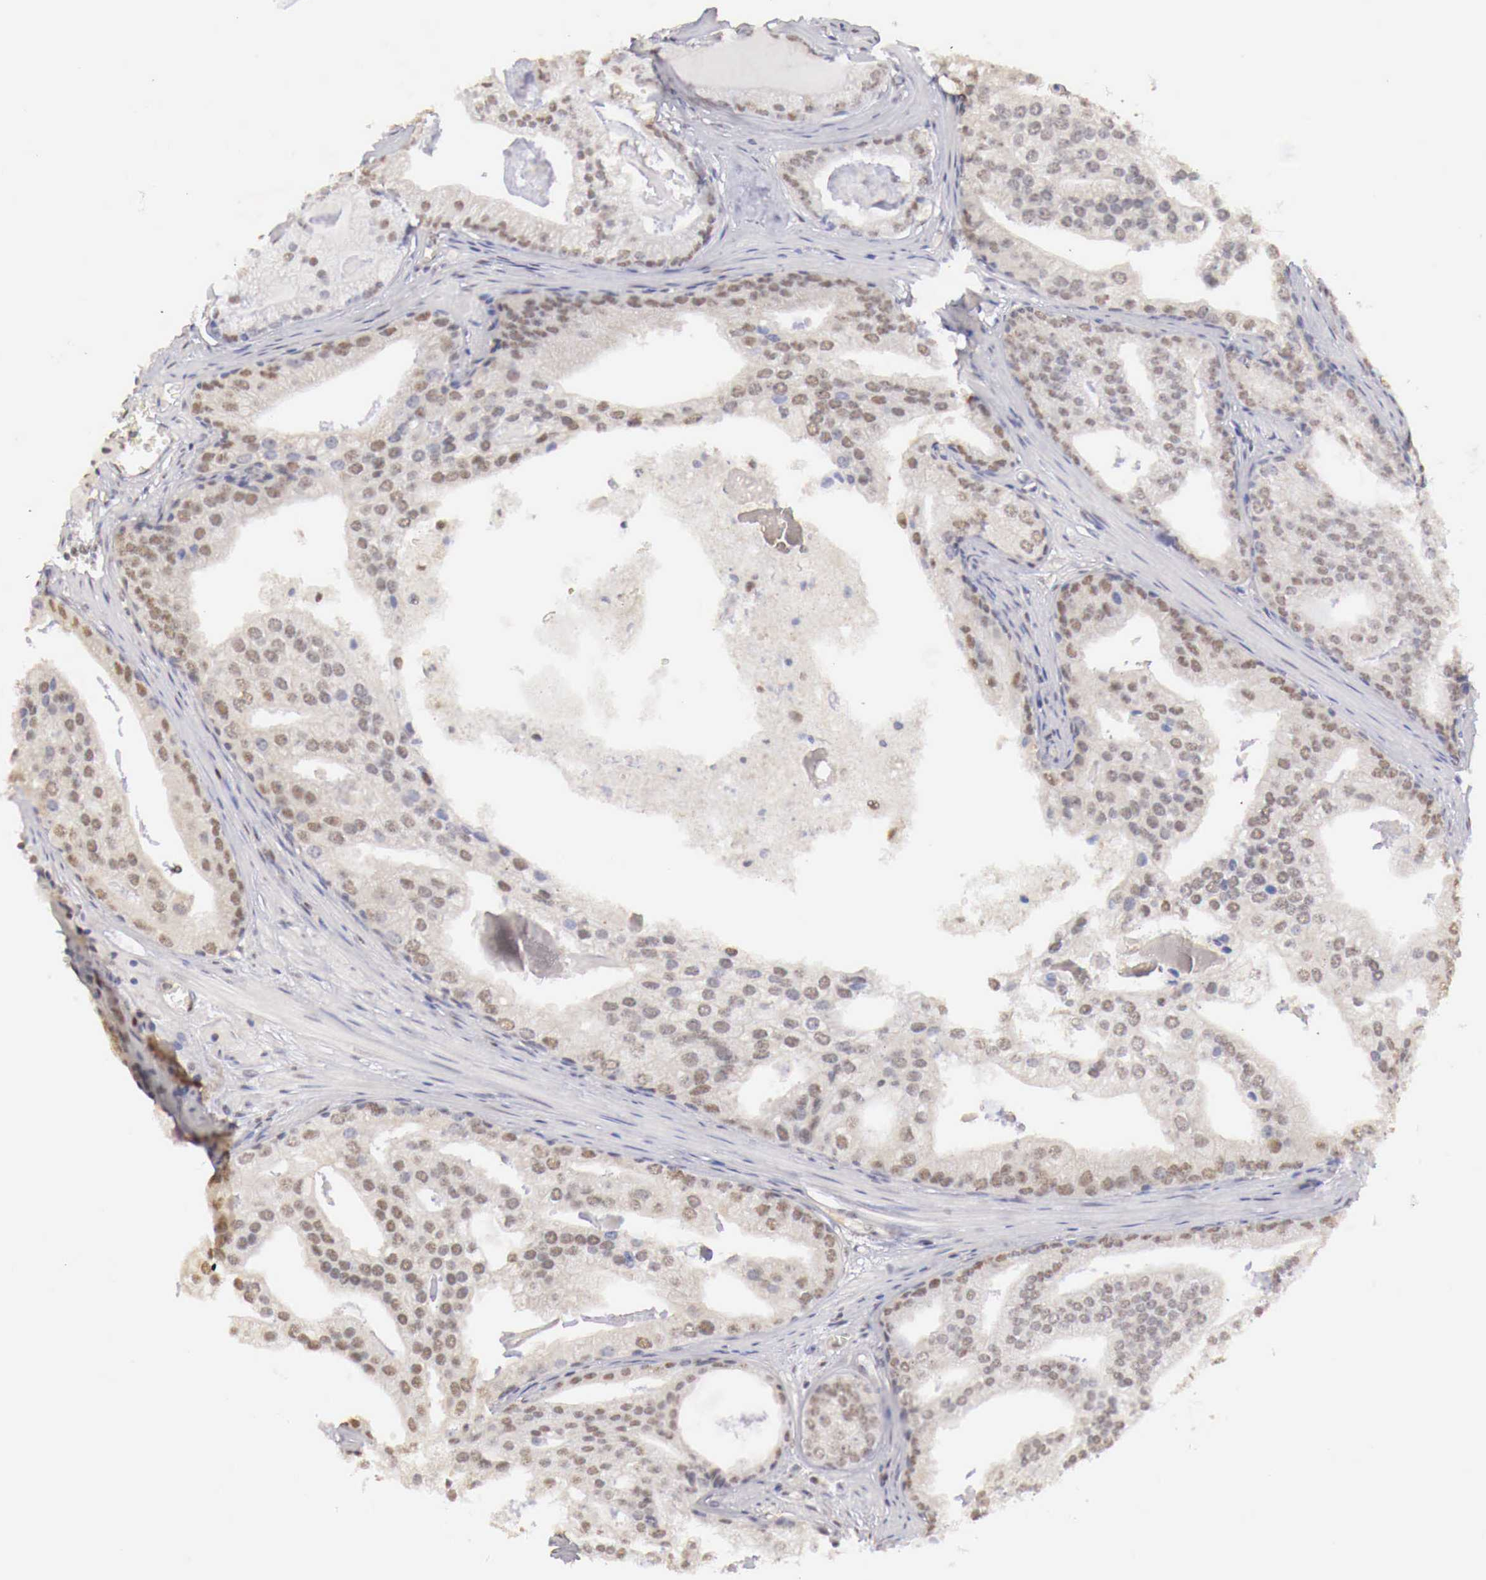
{"staining": {"intensity": "weak", "quantity": "25%-75%", "location": "cytoplasmic/membranous,nuclear"}, "tissue": "prostate cancer", "cell_type": "Tumor cells", "image_type": "cancer", "snomed": [{"axis": "morphology", "description": "Adenocarcinoma, High grade"}, {"axis": "topography", "description": "Prostate"}], "caption": "The photomicrograph shows immunohistochemical staining of prostate high-grade adenocarcinoma. There is weak cytoplasmic/membranous and nuclear staining is seen in approximately 25%-75% of tumor cells.", "gene": "UBA1", "patient": {"sex": "male", "age": 56}}